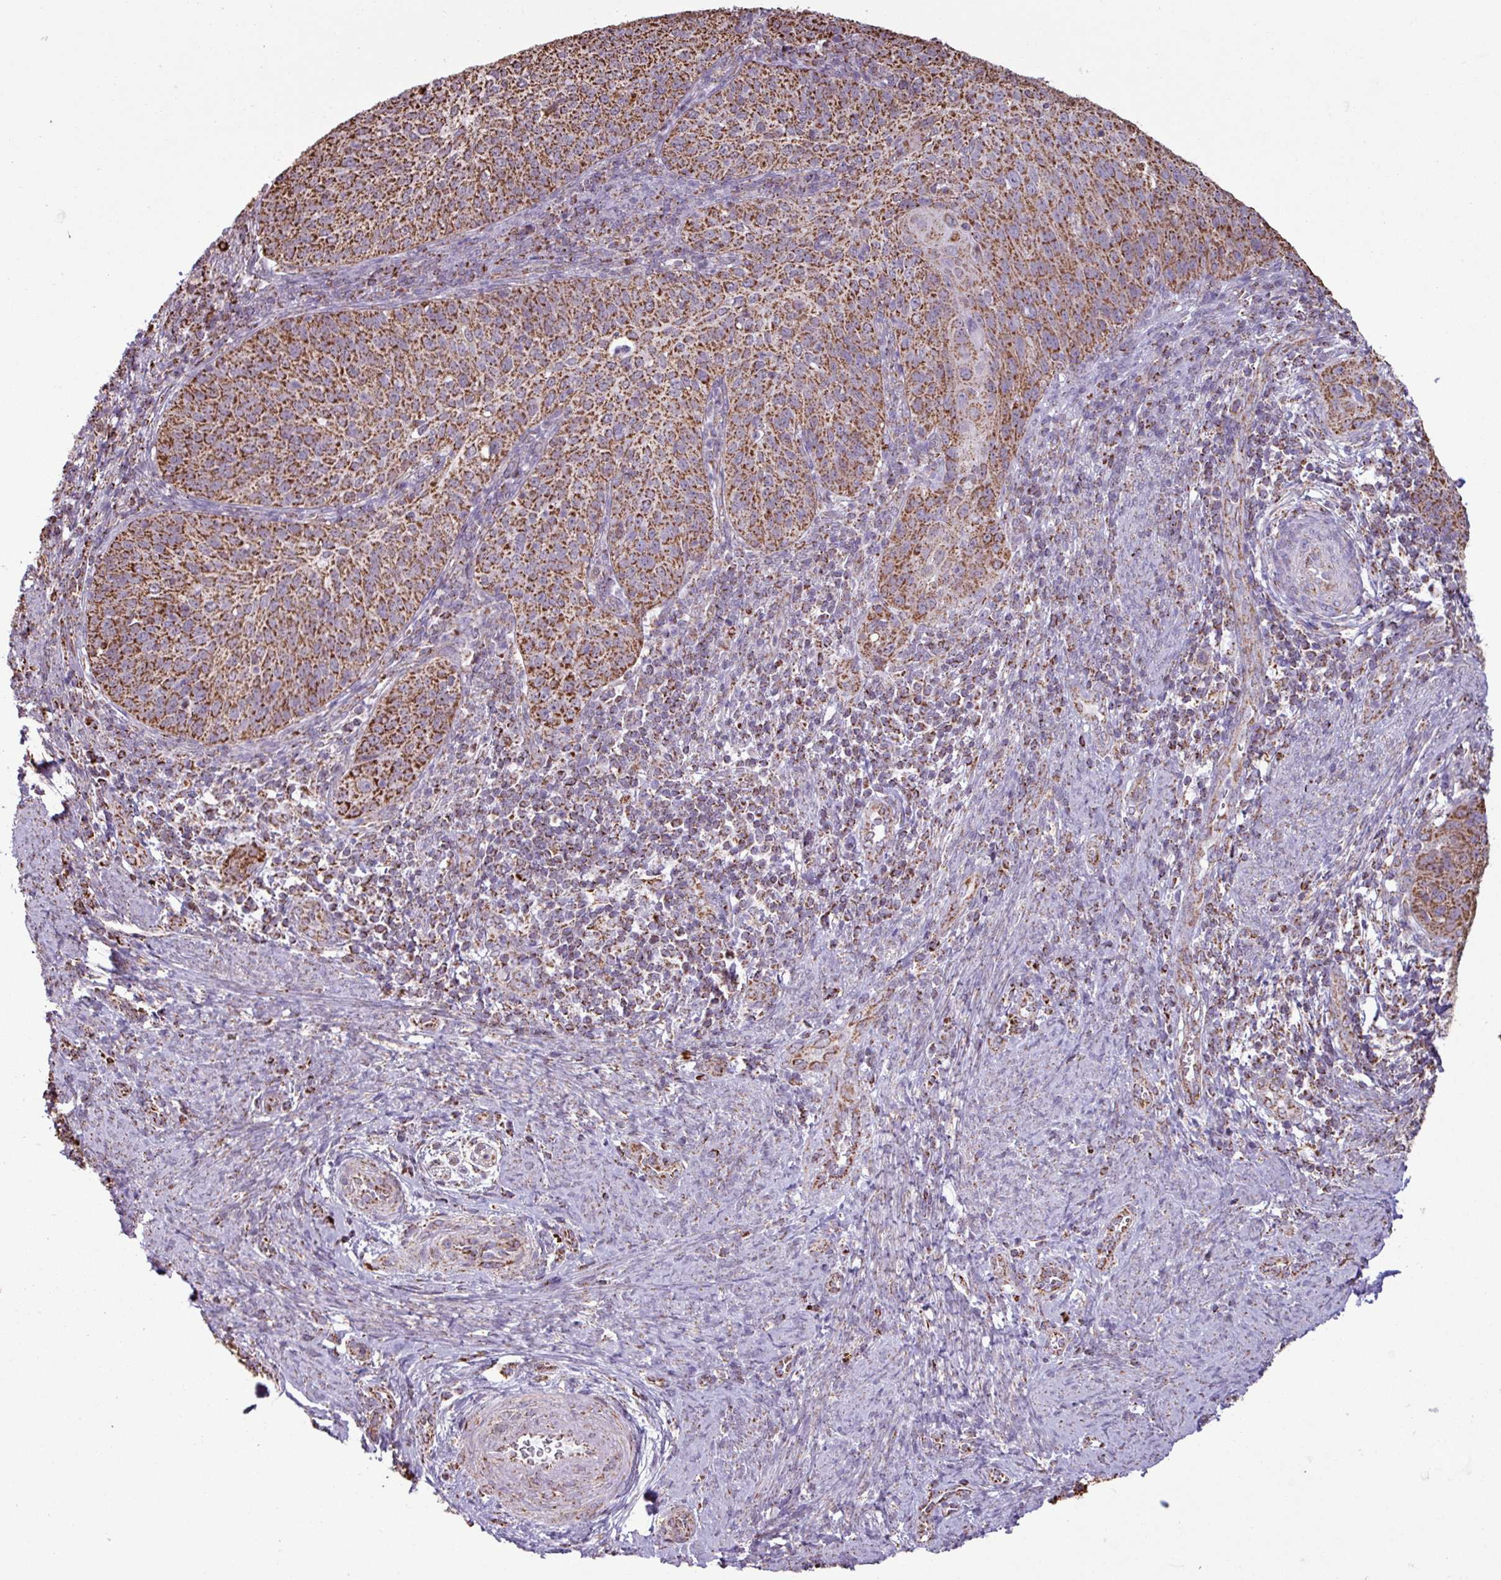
{"staining": {"intensity": "strong", "quantity": ">75%", "location": "cytoplasmic/membranous"}, "tissue": "cervical cancer", "cell_type": "Tumor cells", "image_type": "cancer", "snomed": [{"axis": "morphology", "description": "Squamous cell carcinoma, NOS"}, {"axis": "topography", "description": "Cervix"}], "caption": "A photomicrograph showing strong cytoplasmic/membranous staining in about >75% of tumor cells in cervical cancer, as visualized by brown immunohistochemical staining.", "gene": "ALG8", "patient": {"sex": "female", "age": 30}}